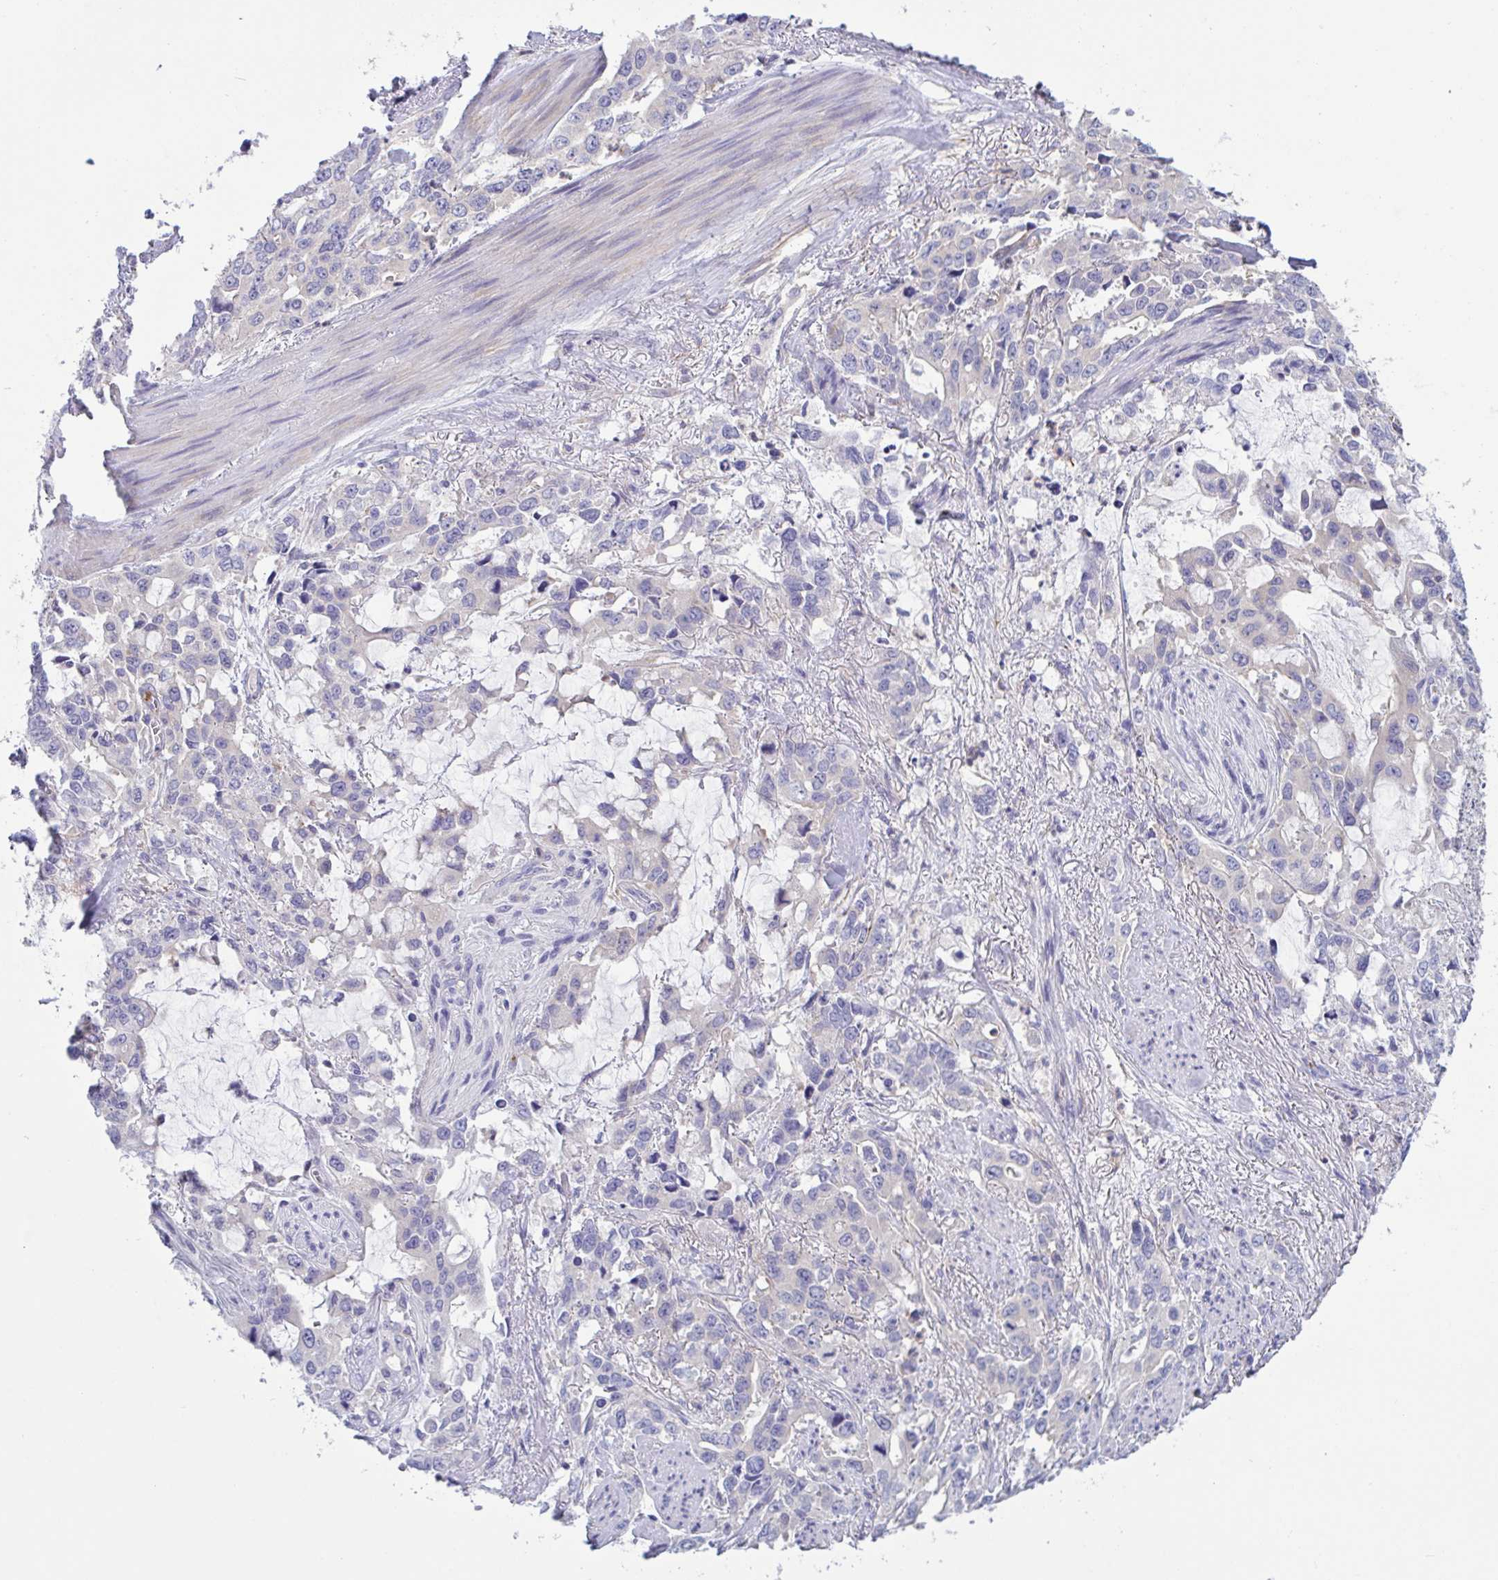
{"staining": {"intensity": "weak", "quantity": "25%-75%", "location": "cytoplasmic/membranous"}, "tissue": "stomach cancer", "cell_type": "Tumor cells", "image_type": "cancer", "snomed": [{"axis": "morphology", "description": "Adenocarcinoma, NOS"}, {"axis": "topography", "description": "Stomach, upper"}], "caption": "This is a histology image of immunohistochemistry staining of adenocarcinoma (stomach), which shows weak staining in the cytoplasmic/membranous of tumor cells.", "gene": "OXLD1", "patient": {"sex": "male", "age": 85}}